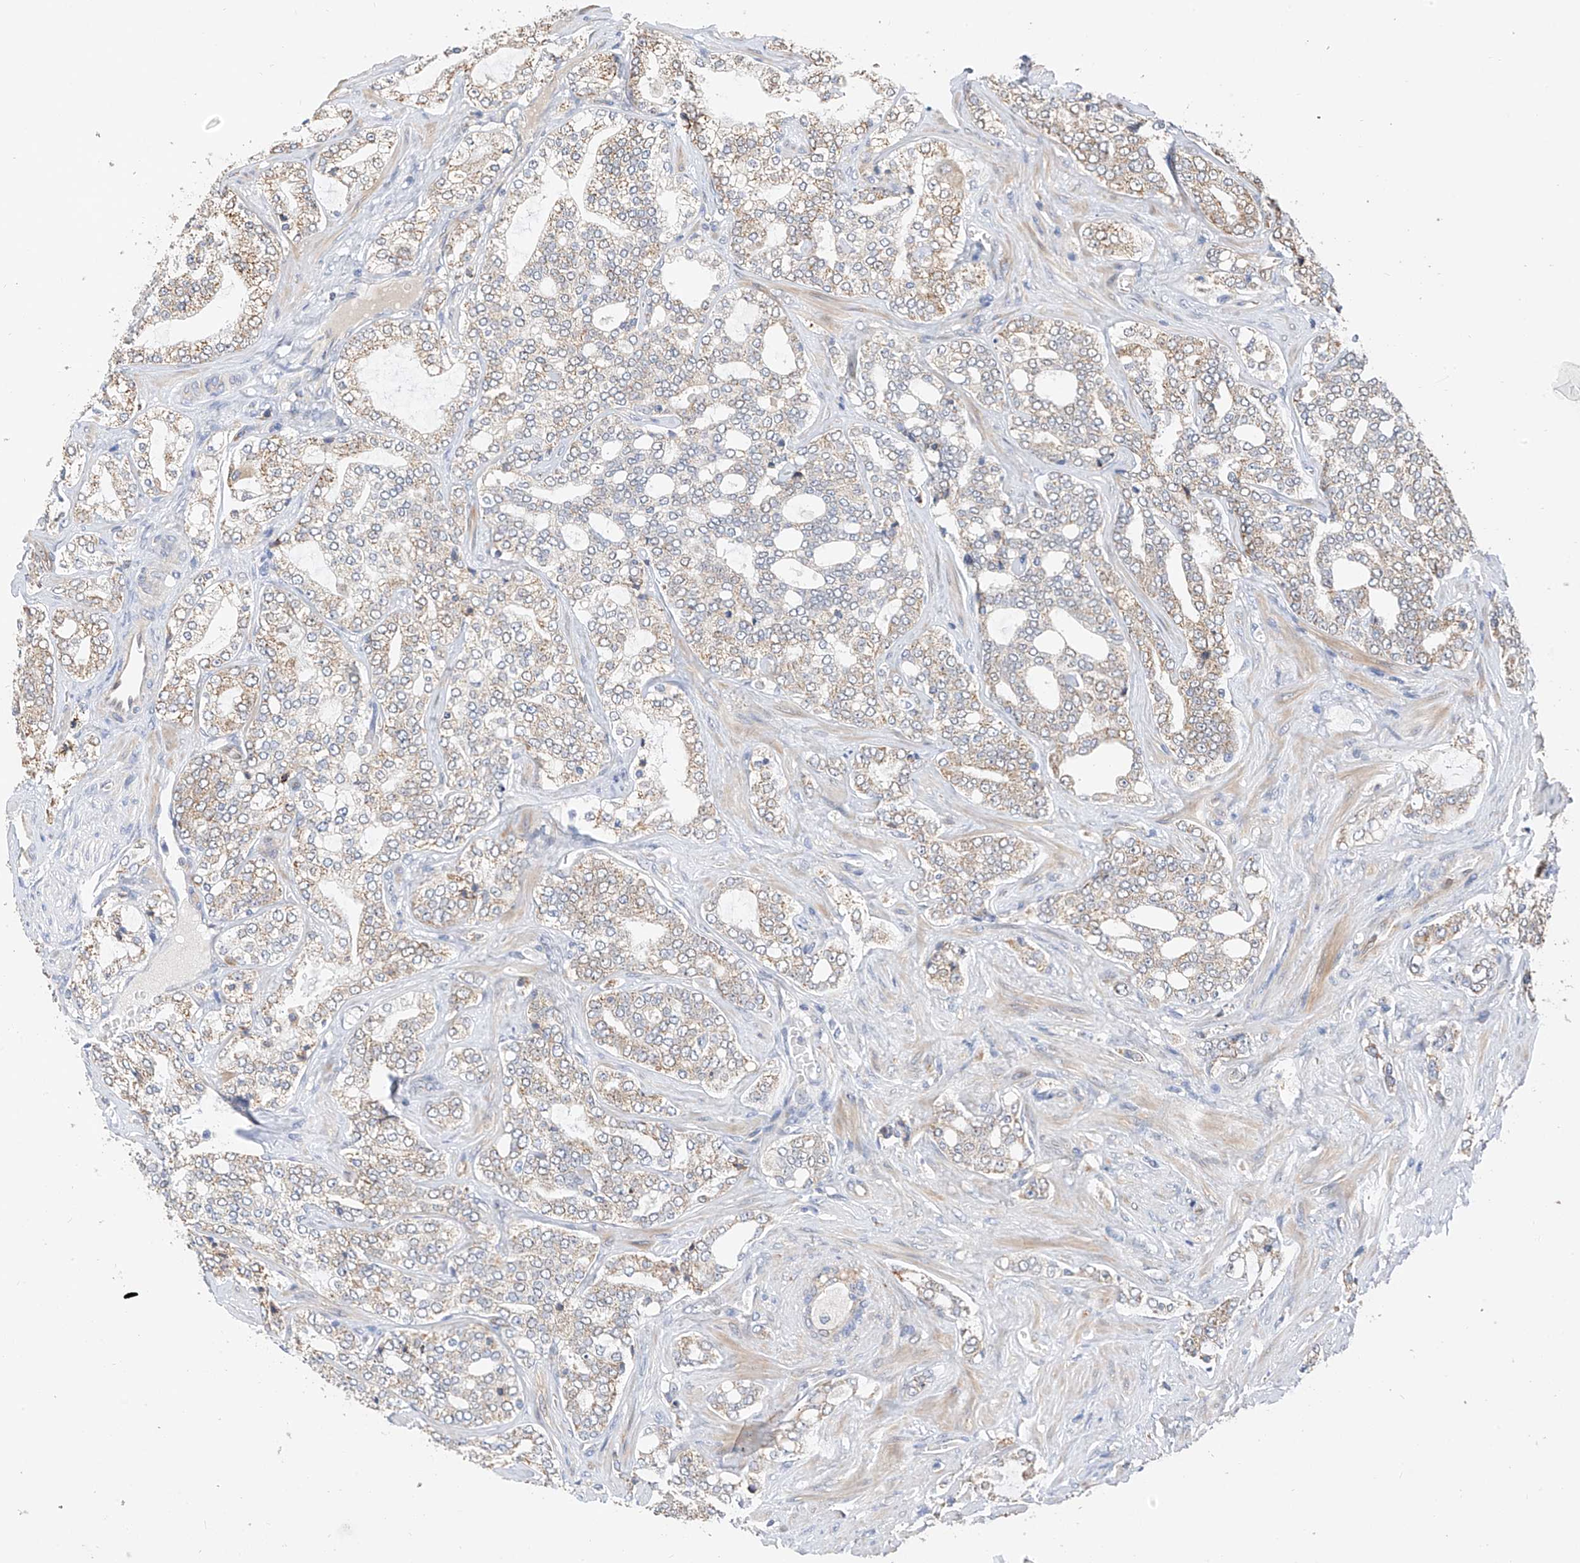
{"staining": {"intensity": "weak", "quantity": "25%-75%", "location": "cytoplasmic/membranous"}, "tissue": "prostate cancer", "cell_type": "Tumor cells", "image_type": "cancer", "snomed": [{"axis": "morphology", "description": "Adenocarcinoma, High grade"}, {"axis": "topography", "description": "Prostate"}], "caption": "About 25%-75% of tumor cells in prostate adenocarcinoma (high-grade) show weak cytoplasmic/membranous protein expression as visualized by brown immunohistochemical staining.", "gene": "PPA2", "patient": {"sex": "male", "age": 64}}